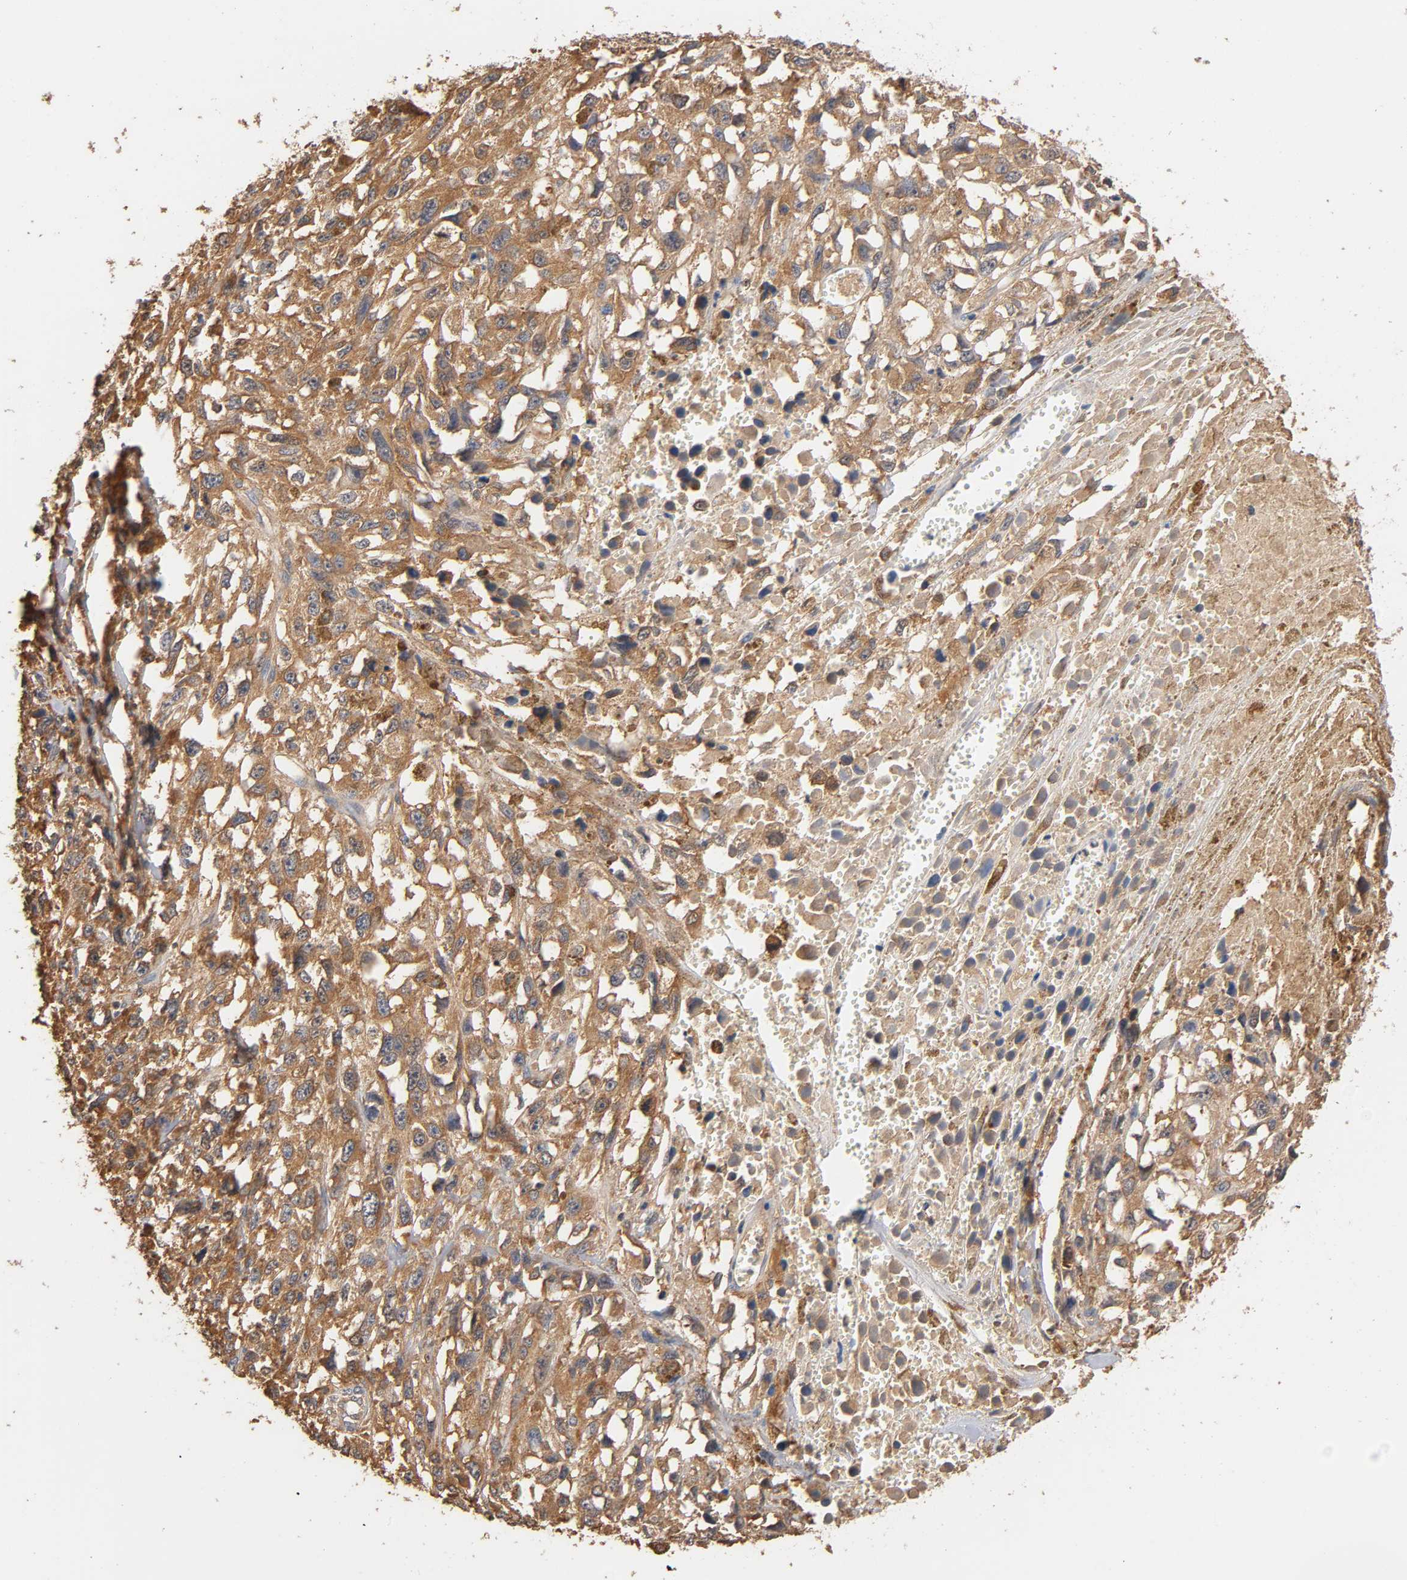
{"staining": {"intensity": "moderate", "quantity": ">75%", "location": "cytoplasmic/membranous"}, "tissue": "melanoma", "cell_type": "Tumor cells", "image_type": "cancer", "snomed": [{"axis": "morphology", "description": "Malignant melanoma, Metastatic site"}, {"axis": "topography", "description": "Lymph node"}], "caption": "Human melanoma stained with a protein marker exhibits moderate staining in tumor cells.", "gene": "ALDOA", "patient": {"sex": "male", "age": 59}}